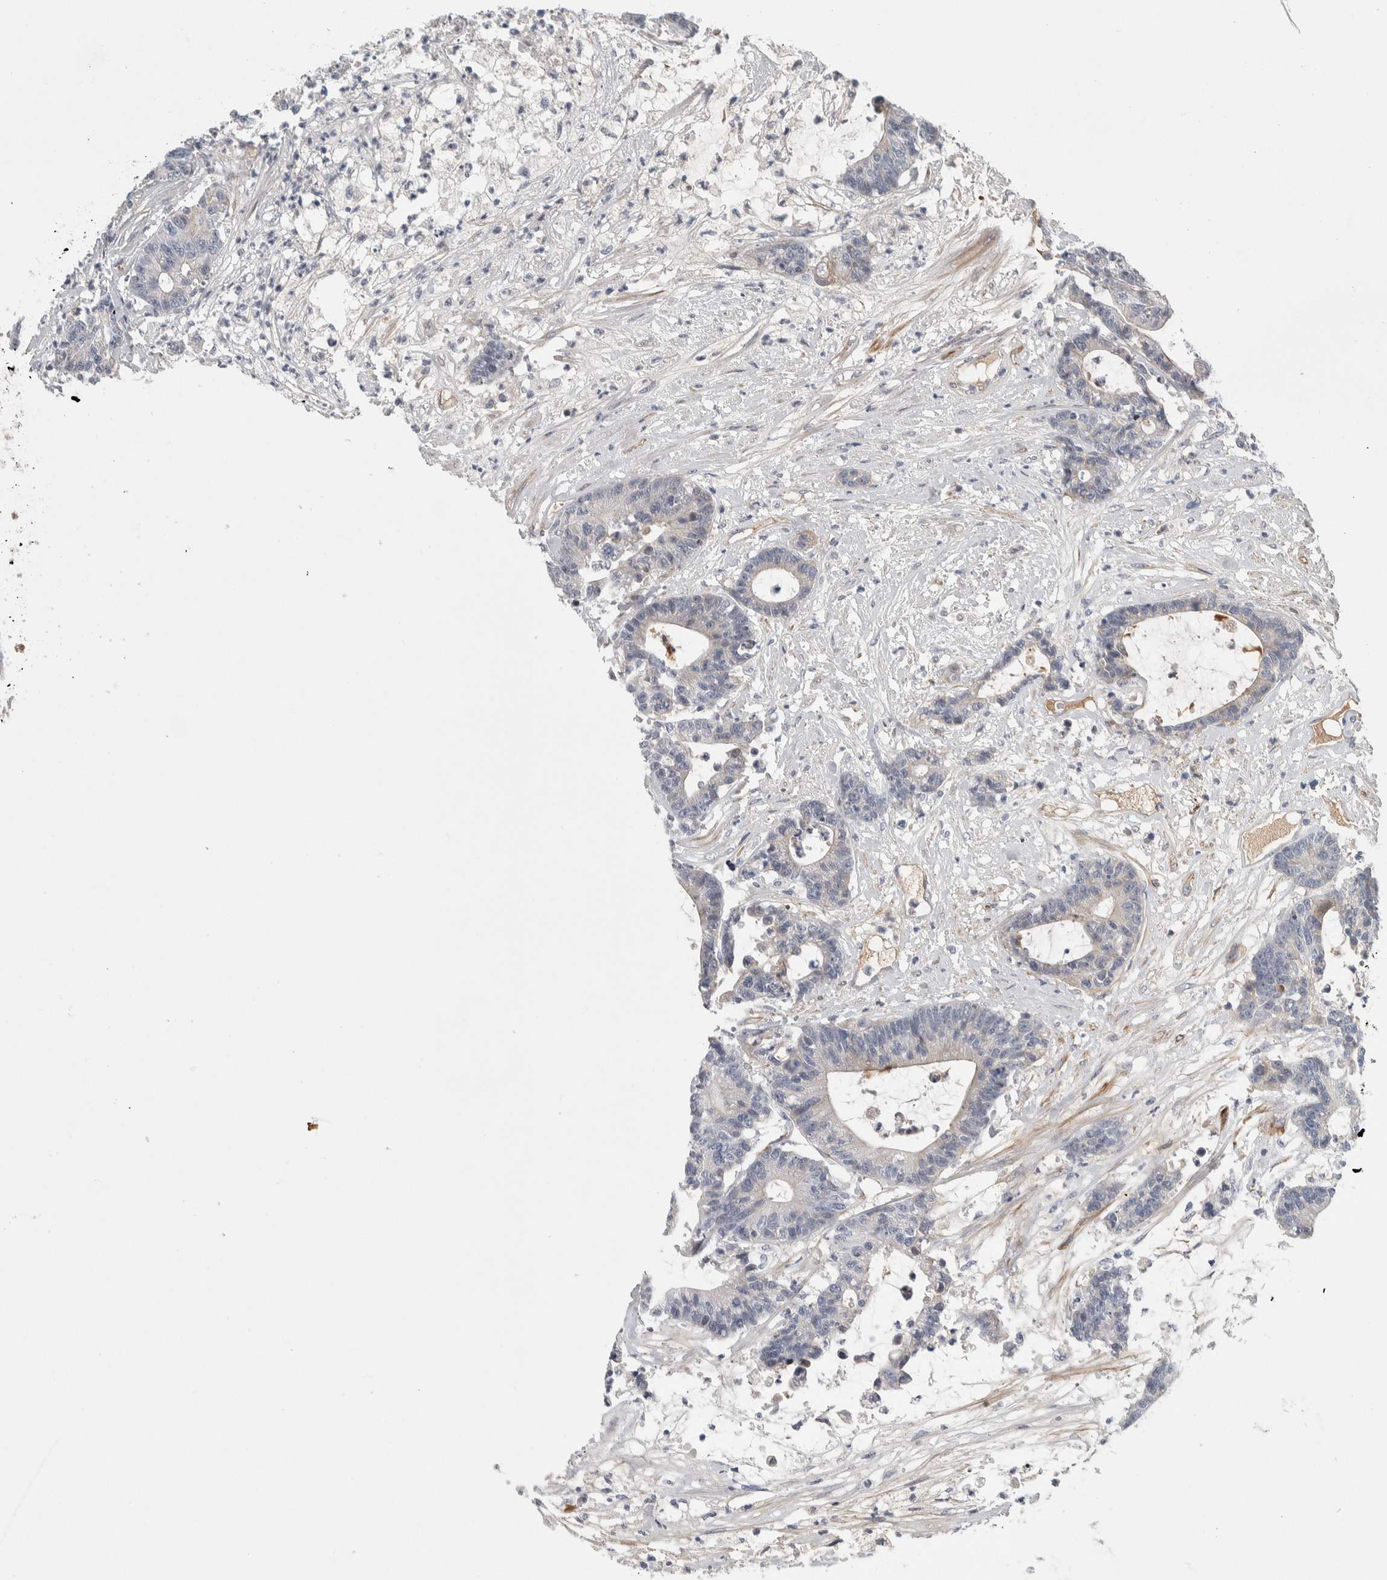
{"staining": {"intensity": "negative", "quantity": "none", "location": "none"}, "tissue": "colorectal cancer", "cell_type": "Tumor cells", "image_type": "cancer", "snomed": [{"axis": "morphology", "description": "Adenocarcinoma, NOS"}, {"axis": "topography", "description": "Colon"}], "caption": "Histopathology image shows no protein expression in tumor cells of adenocarcinoma (colorectal) tissue.", "gene": "PSMG3", "patient": {"sex": "female", "age": 84}}